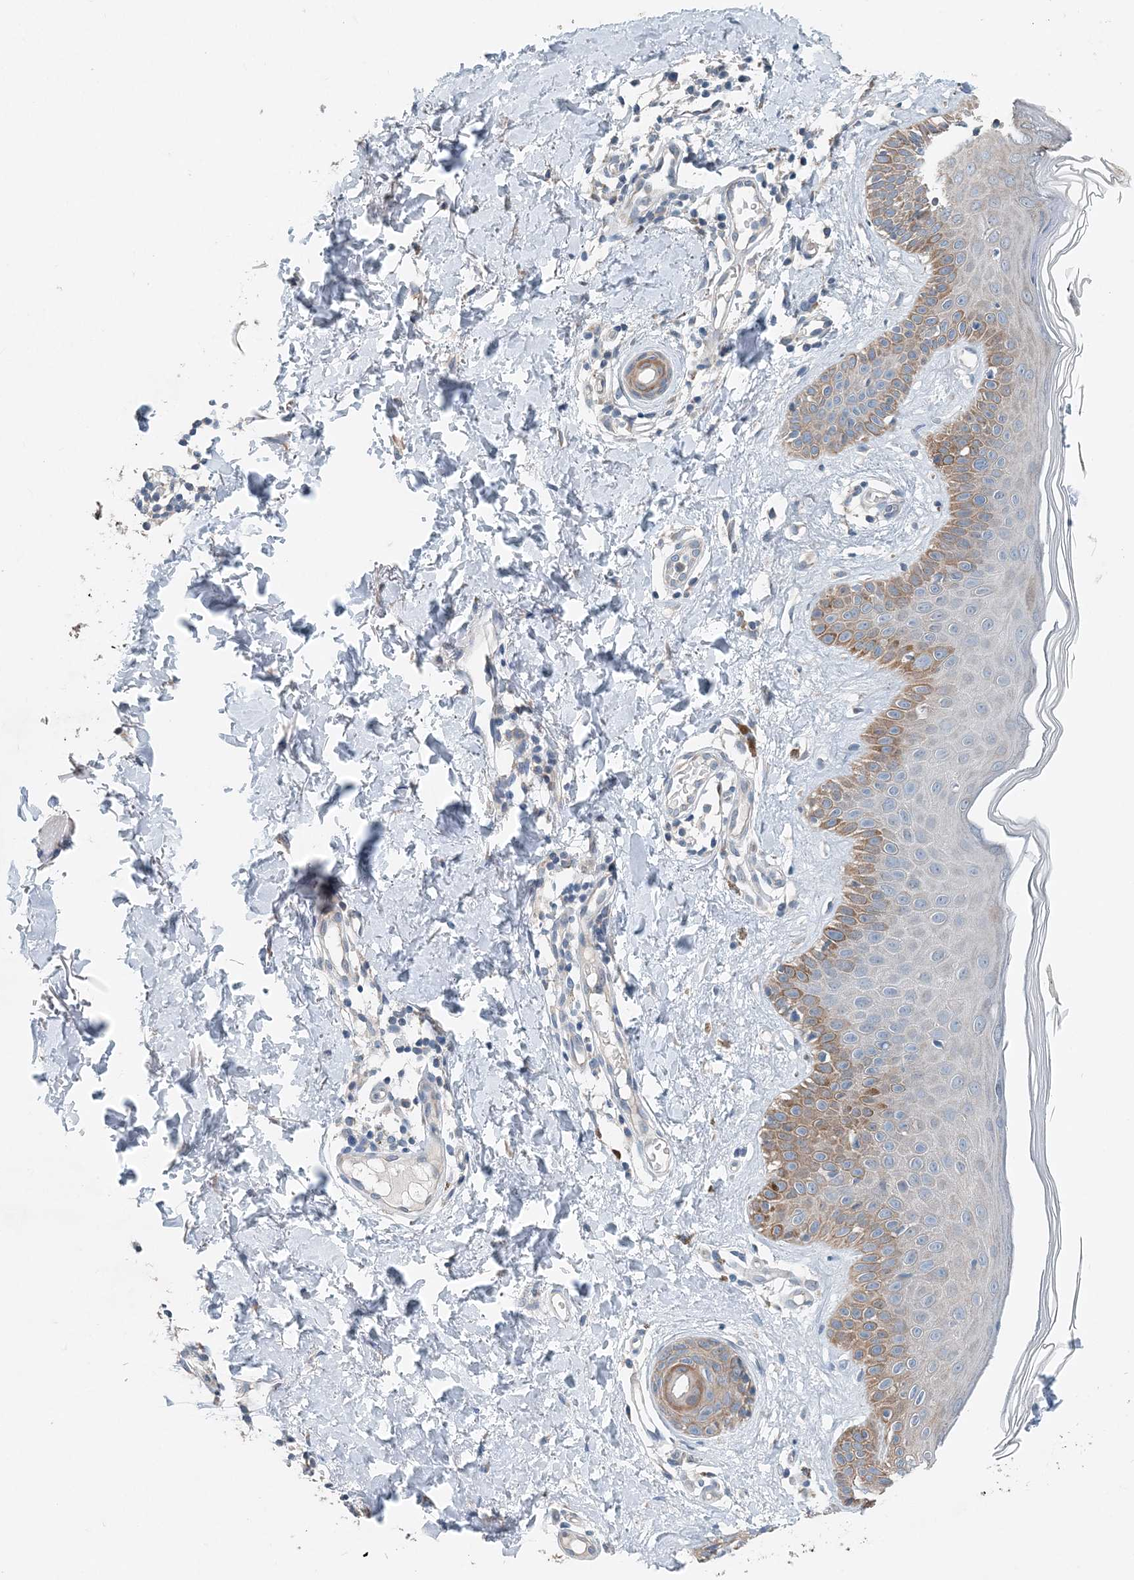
{"staining": {"intensity": "negative", "quantity": "none", "location": "none"}, "tissue": "skin", "cell_type": "Fibroblasts", "image_type": "normal", "snomed": [{"axis": "morphology", "description": "Normal tissue, NOS"}, {"axis": "topography", "description": "Skin"}], "caption": "The micrograph displays no staining of fibroblasts in unremarkable skin.", "gene": "EEF1A2", "patient": {"sex": "male", "age": 52}}